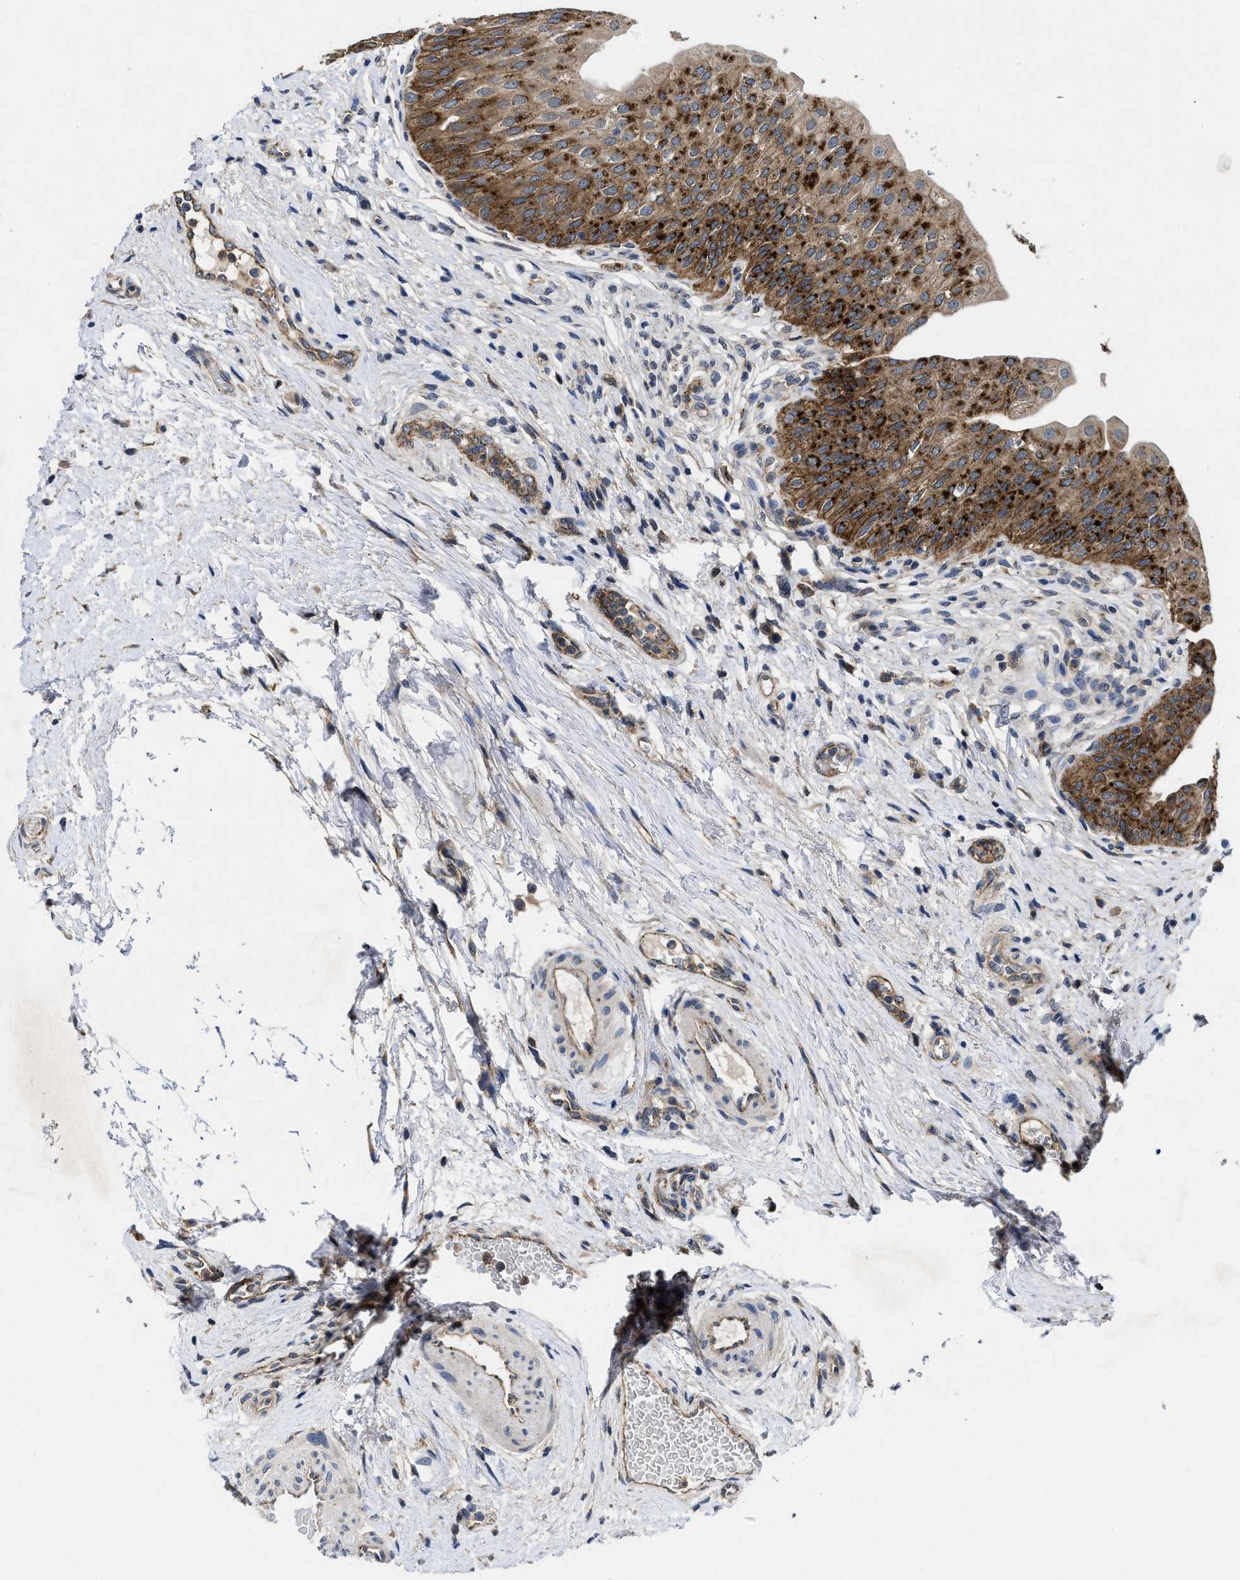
{"staining": {"intensity": "moderate", "quantity": ">75%", "location": "cytoplasmic/membranous"}, "tissue": "urinary bladder", "cell_type": "Urothelial cells", "image_type": "normal", "snomed": [{"axis": "morphology", "description": "Normal tissue, NOS"}, {"axis": "topography", "description": "Urinary bladder"}], "caption": "Immunohistochemistry (IHC) of unremarkable human urinary bladder reveals medium levels of moderate cytoplasmic/membranous positivity in about >75% of urothelial cells. (DAB (3,3'-diaminobenzidine) IHC with brightfield microscopy, high magnification).", "gene": "PKD2", "patient": {"sex": "male", "age": 46}}